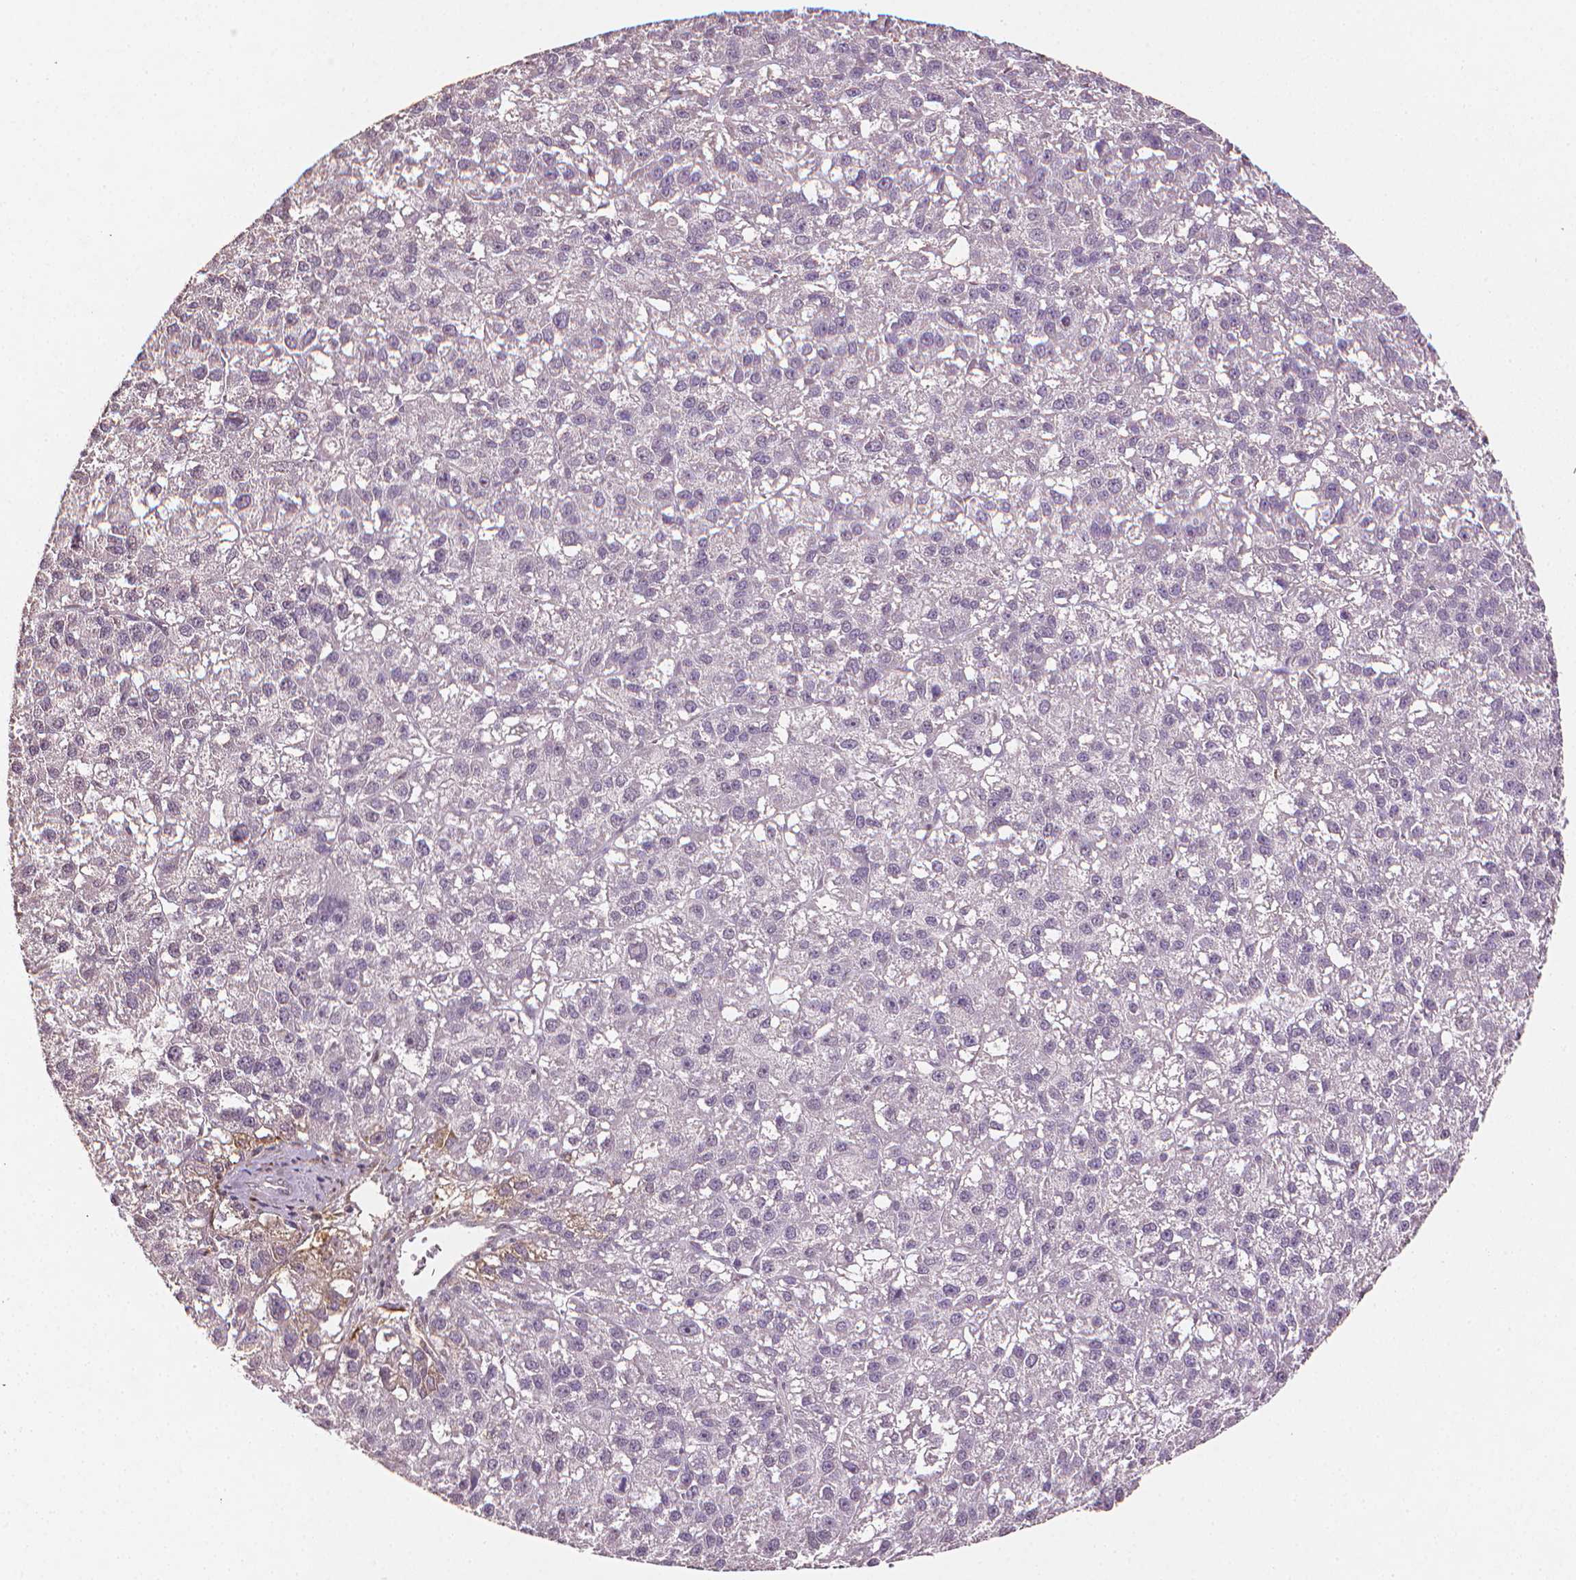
{"staining": {"intensity": "negative", "quantity": "none", "location": "none"}, "tissue": "liver cancer", "cell_type": "Tumor cells", "image_type": "cancer", "snomed": [{"axis": "morphology", "description": "Carcinoma, Hepatocellular, NOS"}, {"axis": "topography", "description": "Liver"}], "caption": "This is an immunohistochemistry photomicrograph of human hepatocellular carcinoma (liver). There is no staining in tumor cells.", "gene": "DCN", "patient": {"sex": "female", "age": 70}}